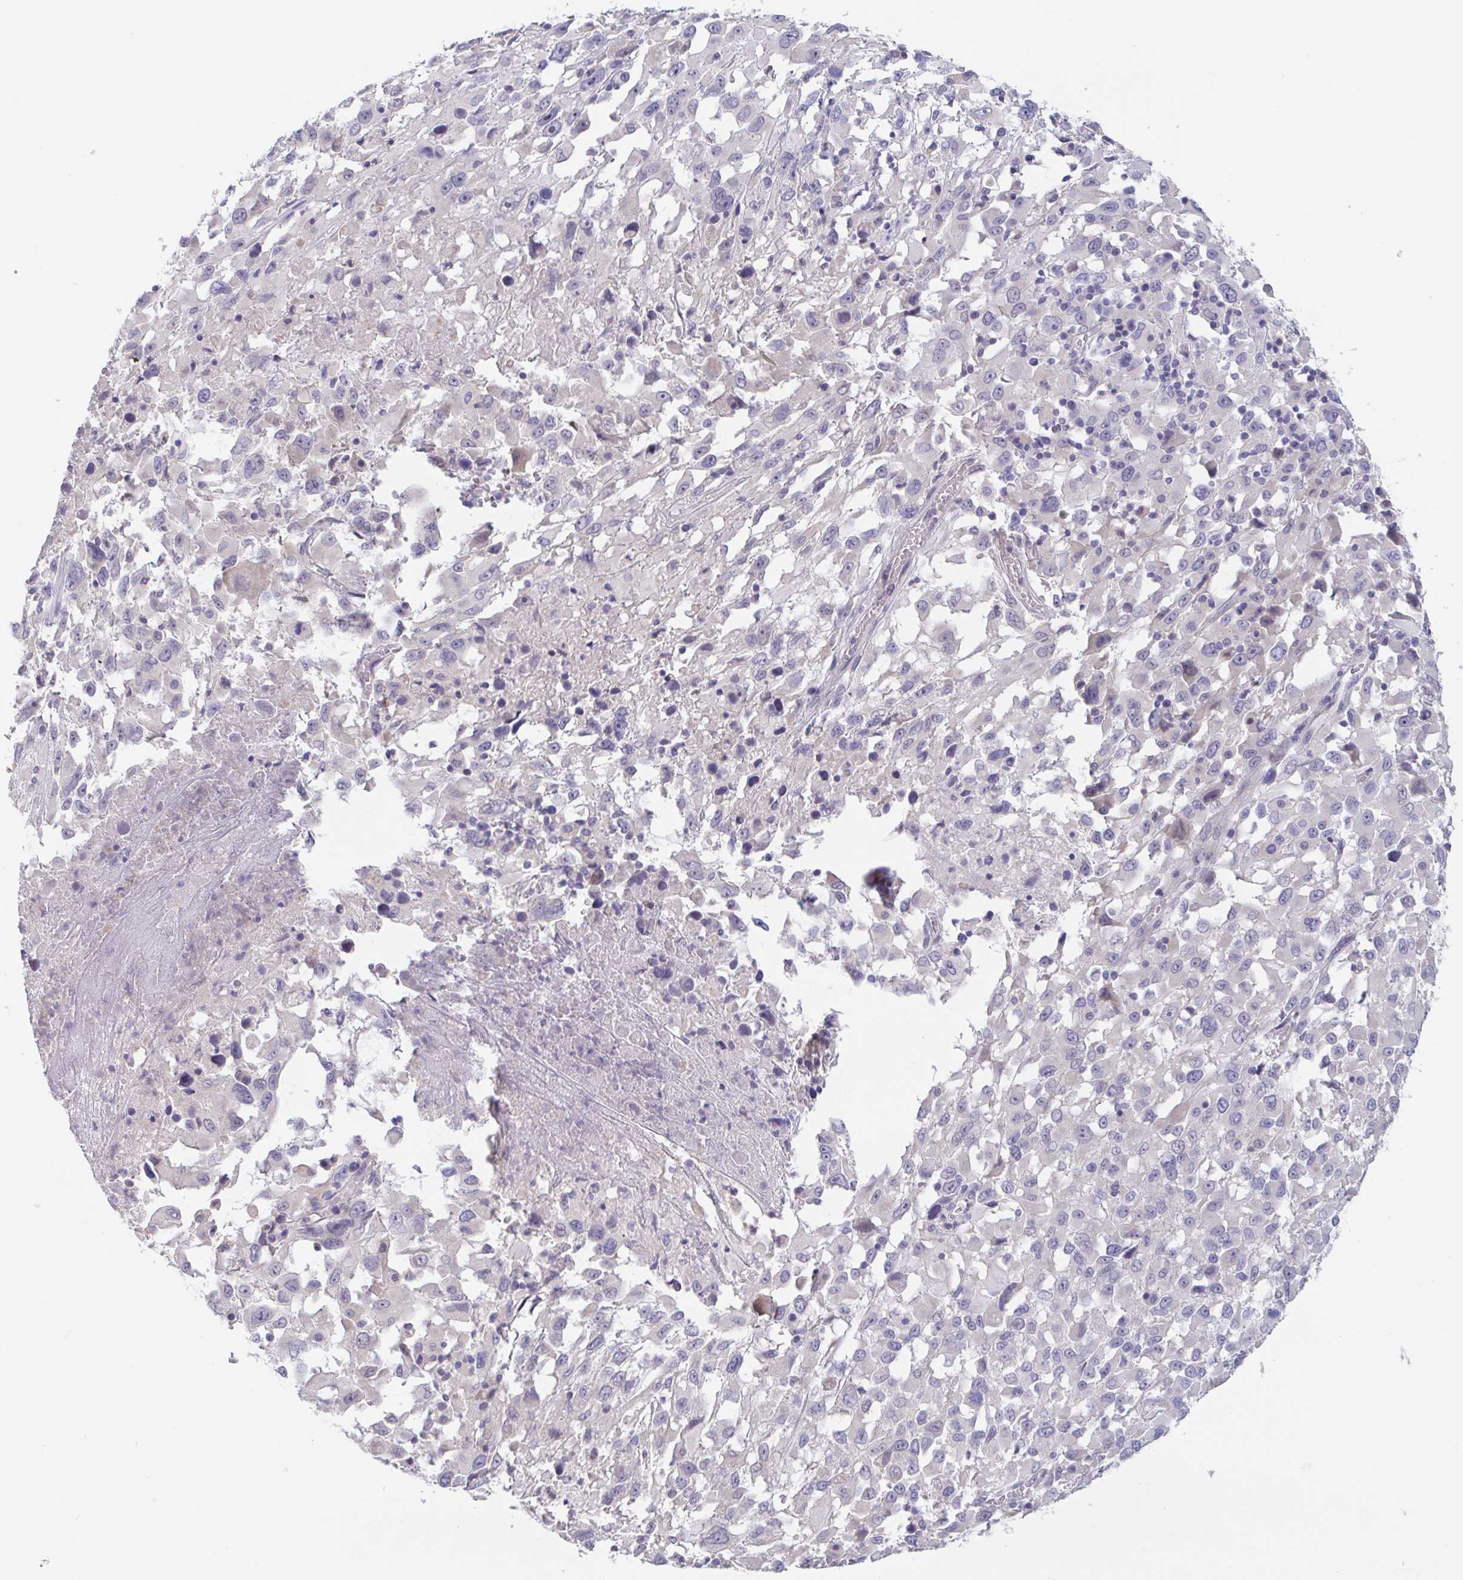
{"staining": {"intensity": "negative", "quantity": "none", "location": "none"}, "tissue": "melanoma", "cell_type": "Tumor cells", "image_type": "cancer", "snomed": [{"axis": "morphology", "description": "Malignant melanoma, Metastatic site"}, {"axis": "topography", "description": "Soft tissue"}], "caption": "Immunohistochemistry (IHC) micrograph of human malignant melanoma (metastatic site) stained for a protein (brown), which reveals no positivity in tumor cells.", "gene": "UNKL", "patient": {"sex": "male", "age": 50}}